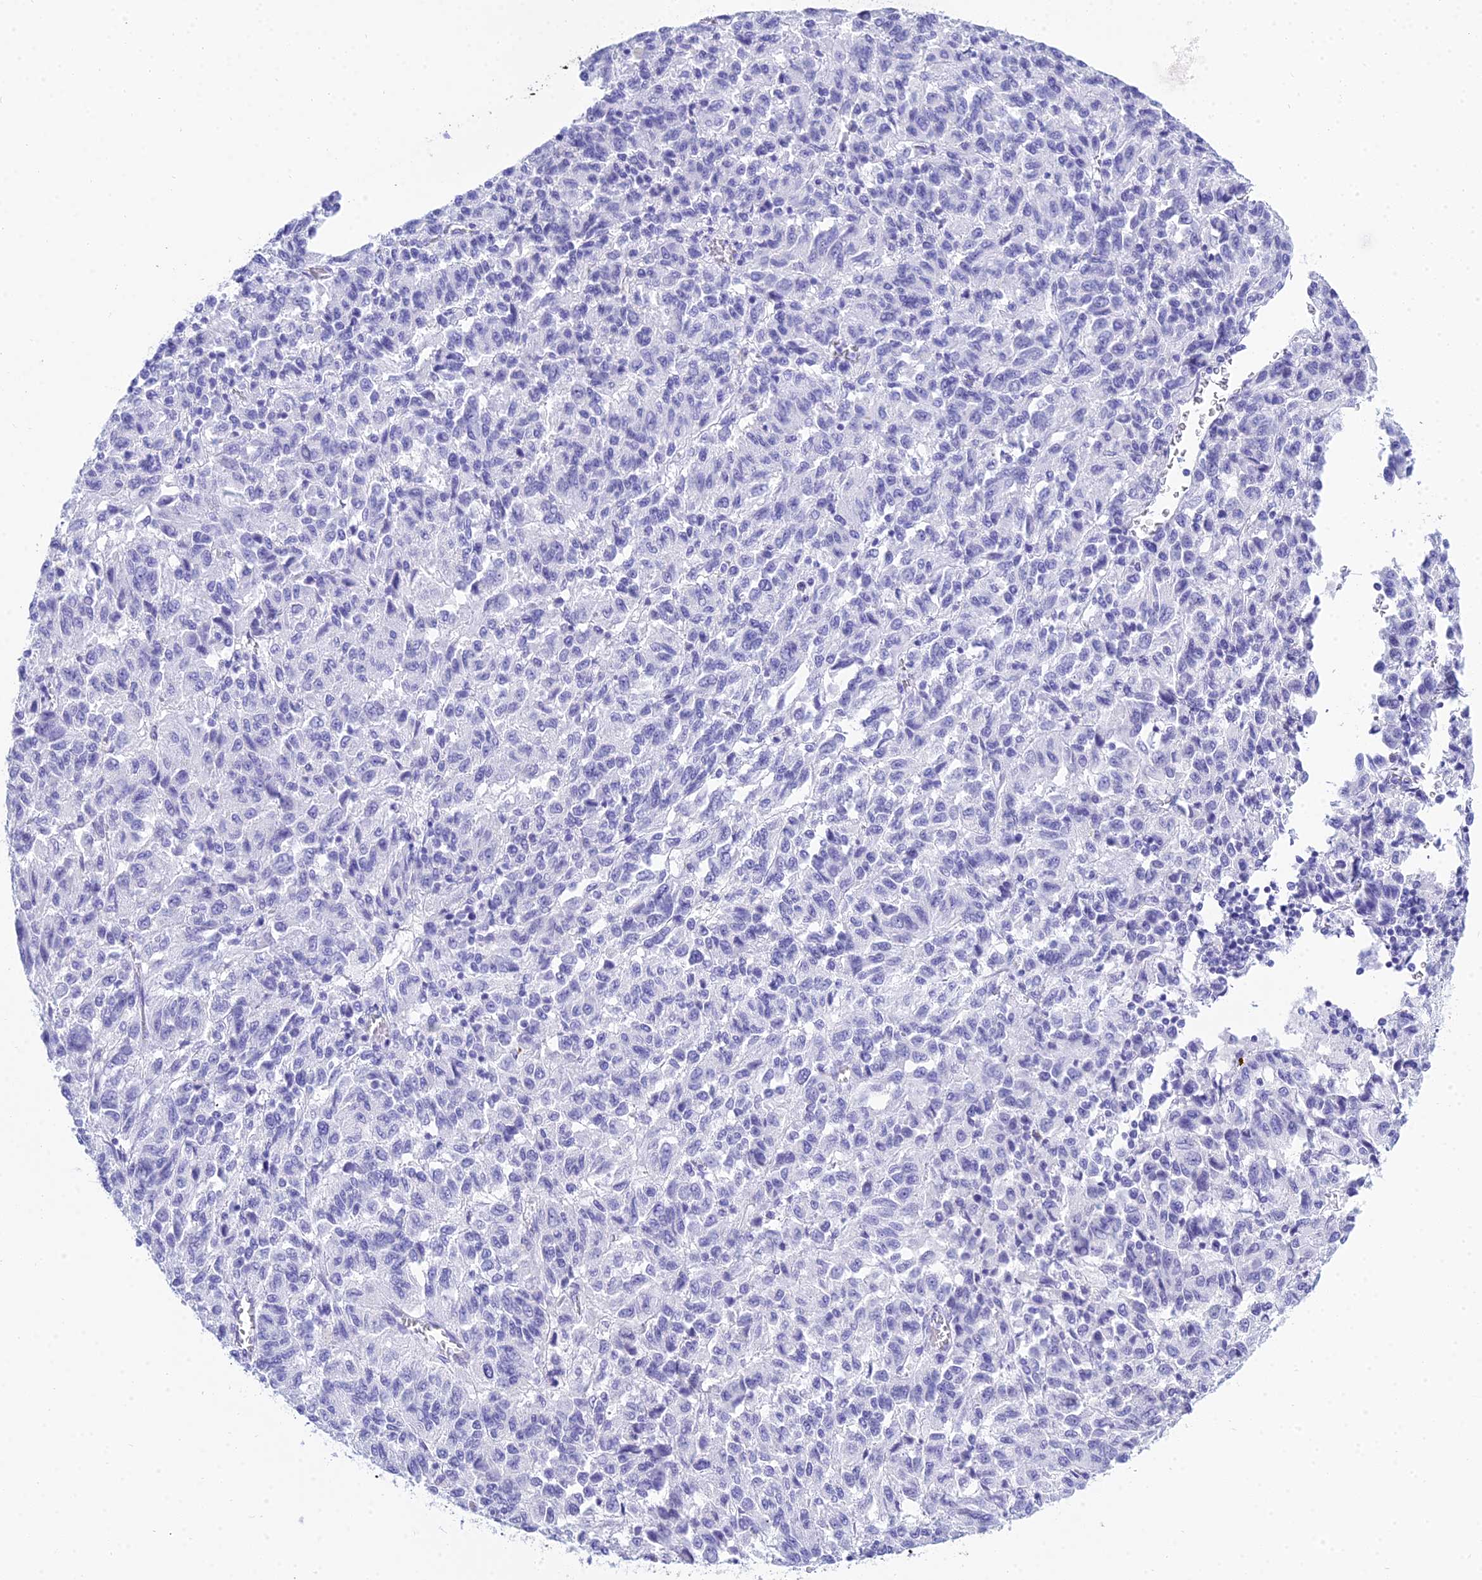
{"staining": {"intensity": "negative", "quantity": "none", "location": "none"}, "tissue": "melanoma", "cell_type": "Tumor cells", "image_type": "cancer", "snomed": [{"axis": "morphology", "description": "Malignant melanoma, Metastatic site"}, {"axis": "topography", "description": "Lung"}], "caption": "This micrograph is of malignant melanoma (metastatic site) stained with immunohistochemistry (IHC) to label a protein in brown with the nuclei are counter-stained blue. There is no expression in tumor cells.", "gene": "PATE4", "patient": {"sex": "male", "age": 64}}